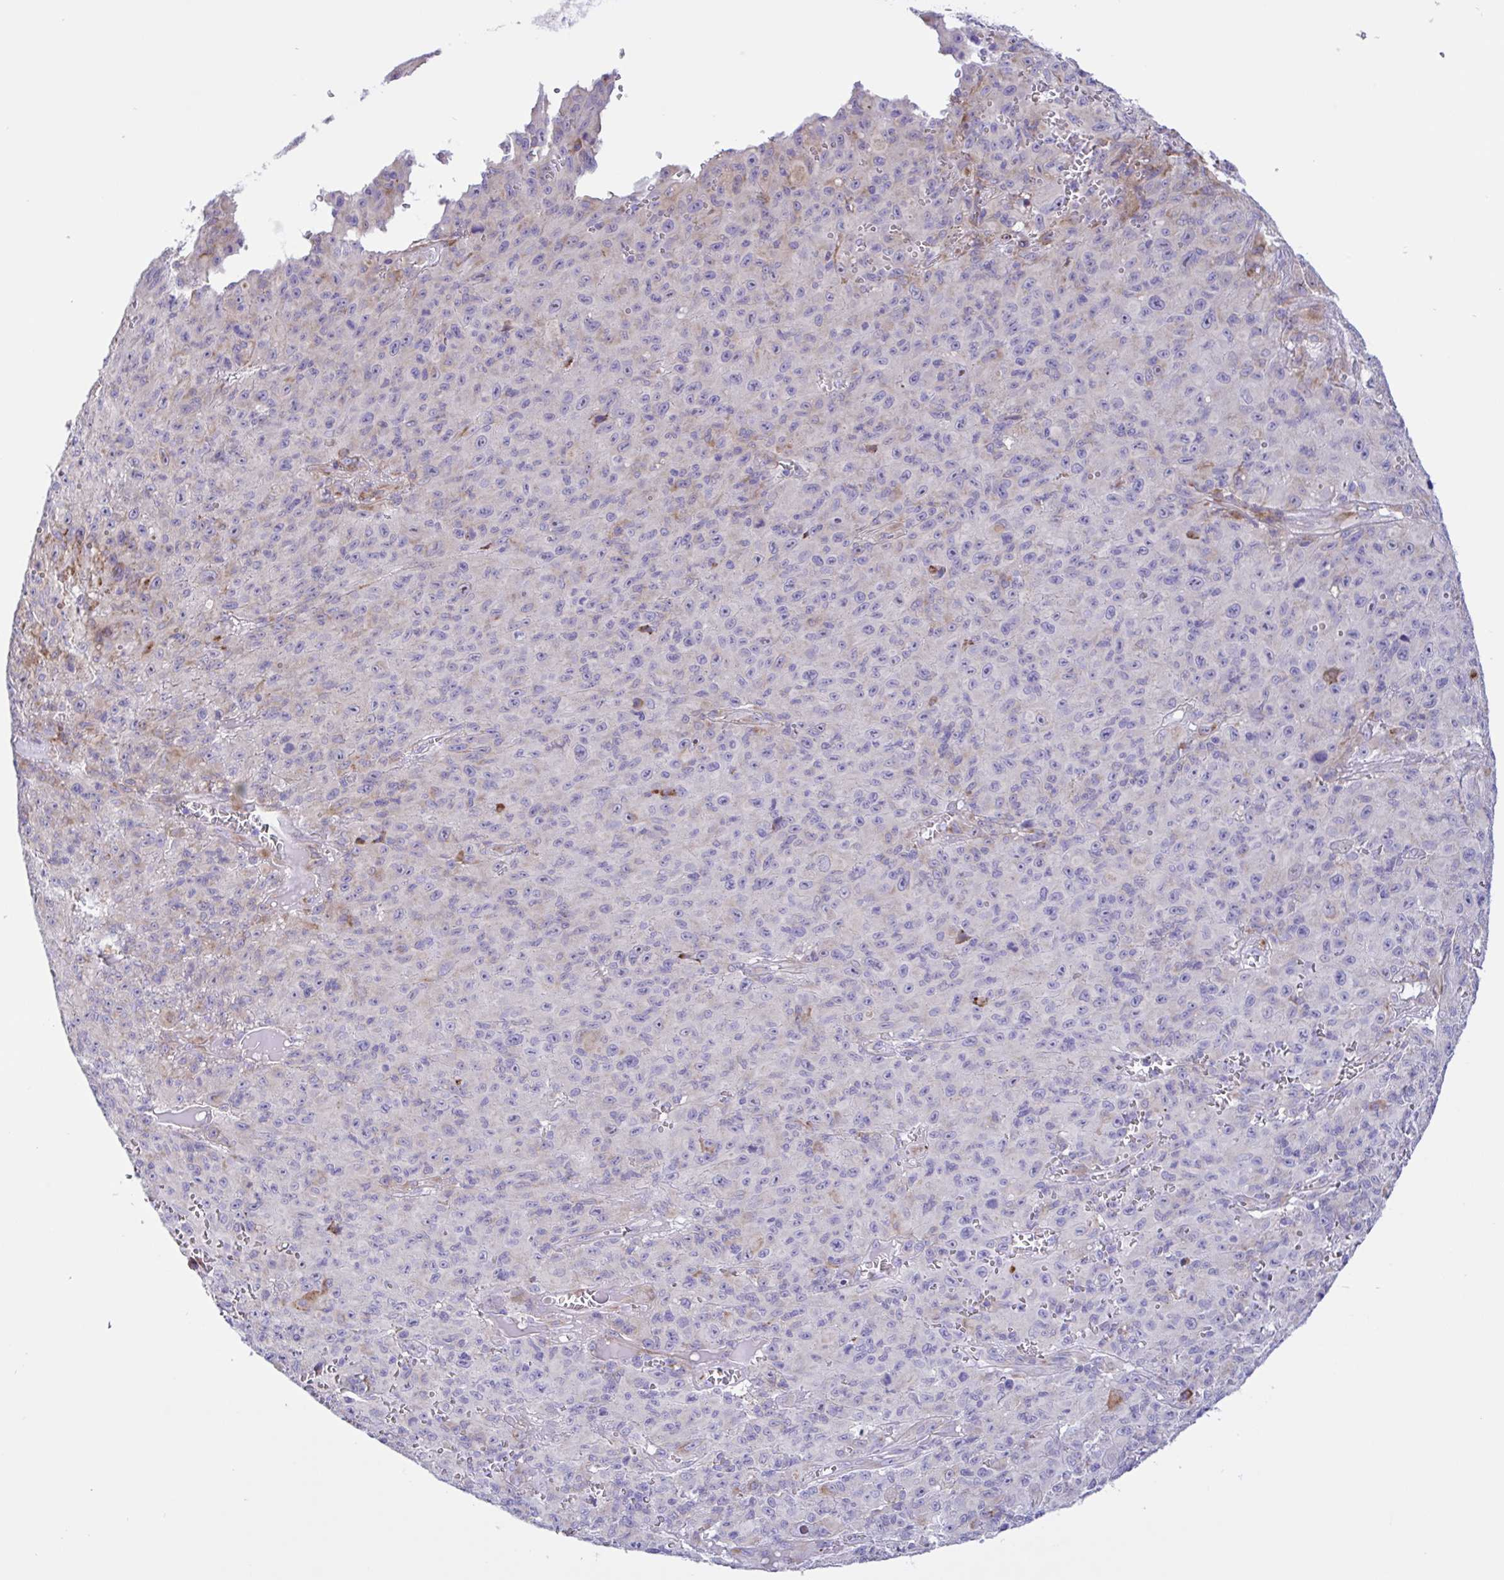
{"staining": {"intensity": "negative", "quantity": "none", "location": "none"}, "tissue": "melanoma", "cell_type": "Tumor cells", "image_type": "cancer", "snomed": [{"axis": "morphology", "description": "Malignant melanoma, NOS"}, {"axis": "topography", "description": "Skin"}], "caption": "An image of melanoma stained for a protein exhibits no brown staining in tumor cells. Nuclei are stained in blue.", "gene": "DSC3", "patient": {"sex": "male", "age": 46}}